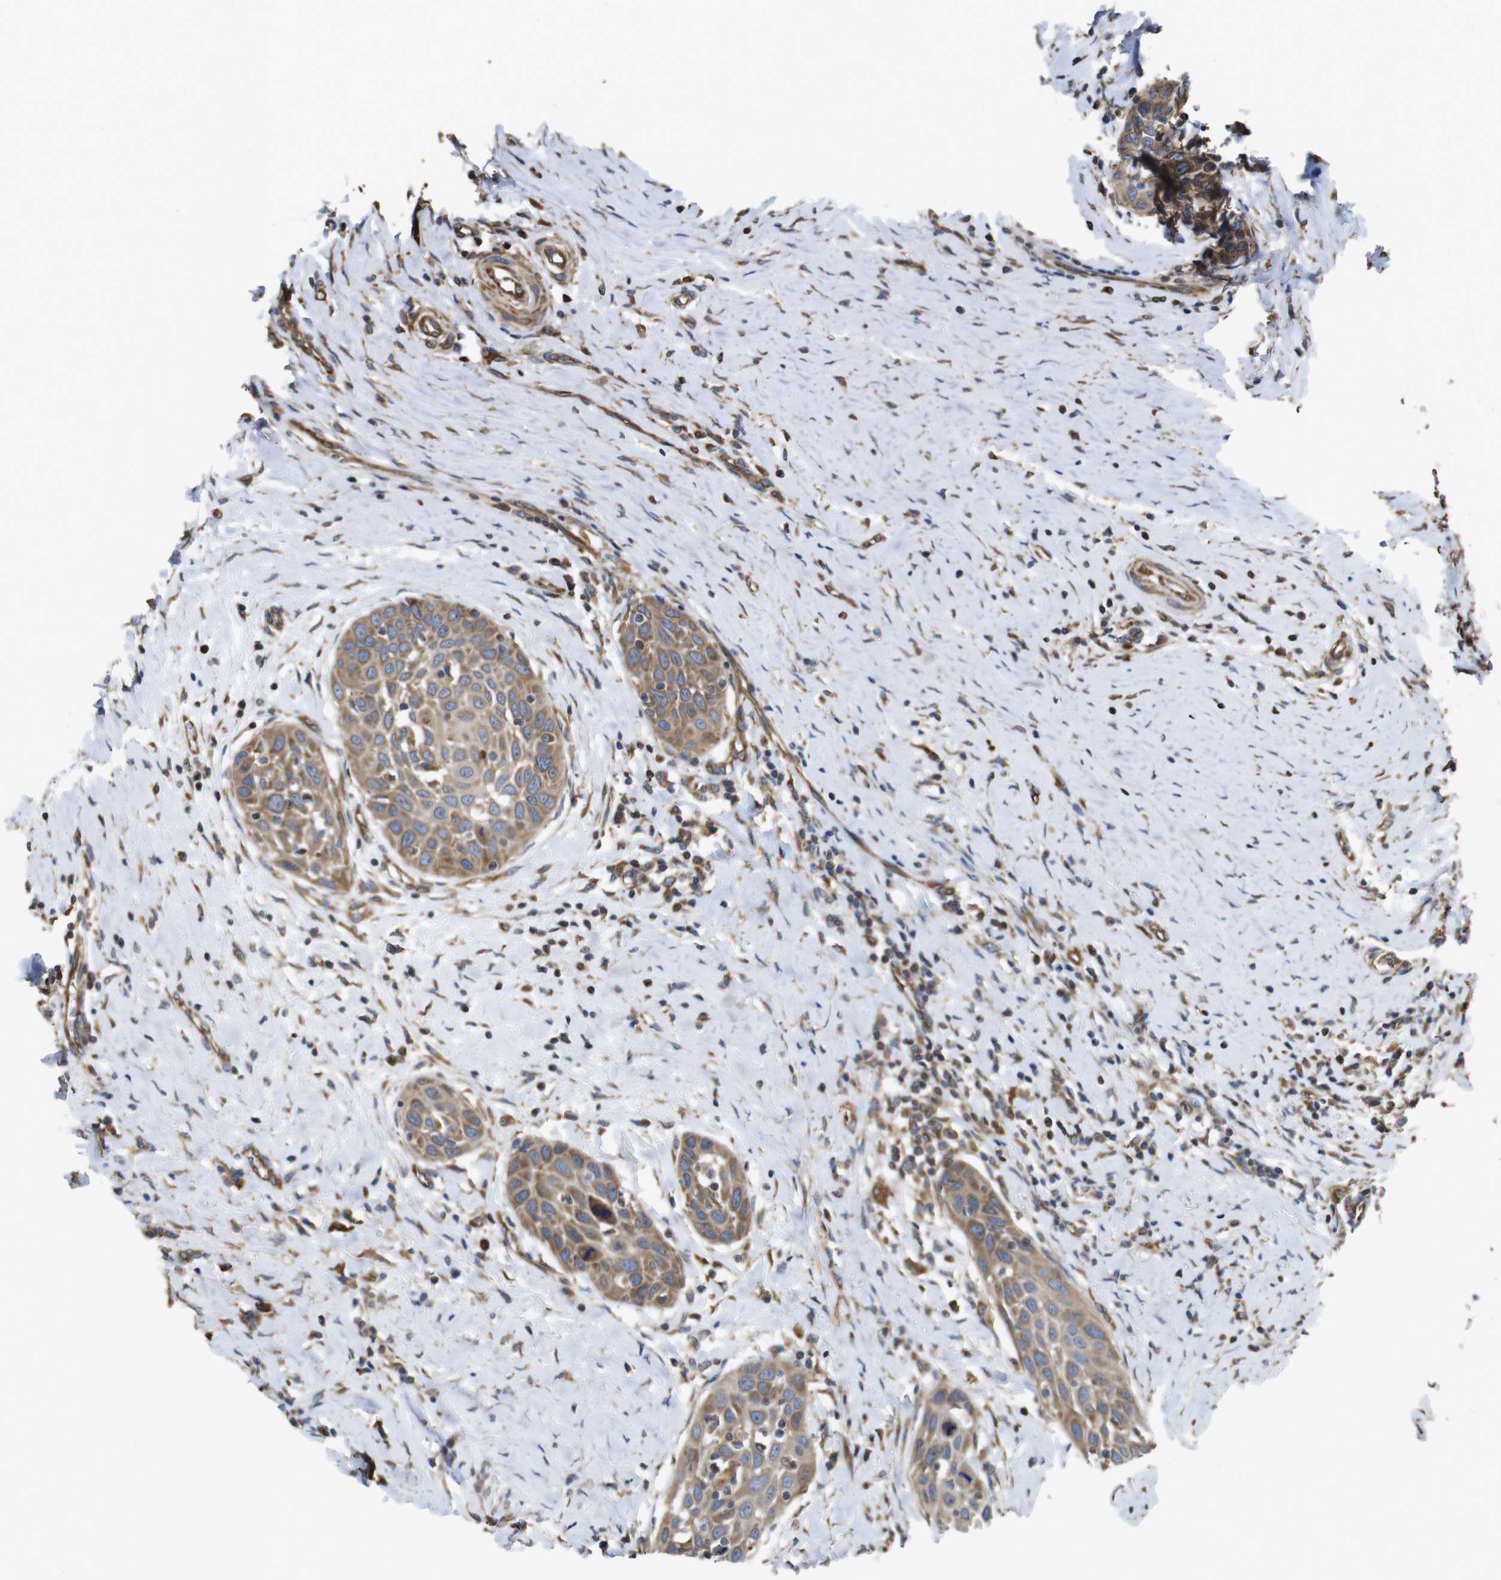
{"staining": {"intensity": "moderate", "quantity": ">75%", "location": "cytoplasmic/membranous"}, "tissue": "head and neck cancer", "cell_type": "Tumor cells", "image_type": "cancer", "snomed": [{"axis": "morphology", "description": "Normal tissue, NOS"}, {"axis": "morphology", "description": "Squamous cell carcinoma, NOS"}, {"axis": "topography", "description": "Oral tissue"}, {"axis": "topography", "description": "Head-Neck"}], "caption": "Tumor cells display medium levels of moderate cytoplasmic/membranous positivity in about >75% of cells in head and neck cancer (squamous cell carcinoma).", "gene": "POMK", "patient": {"sex": "female", "age": 50}}